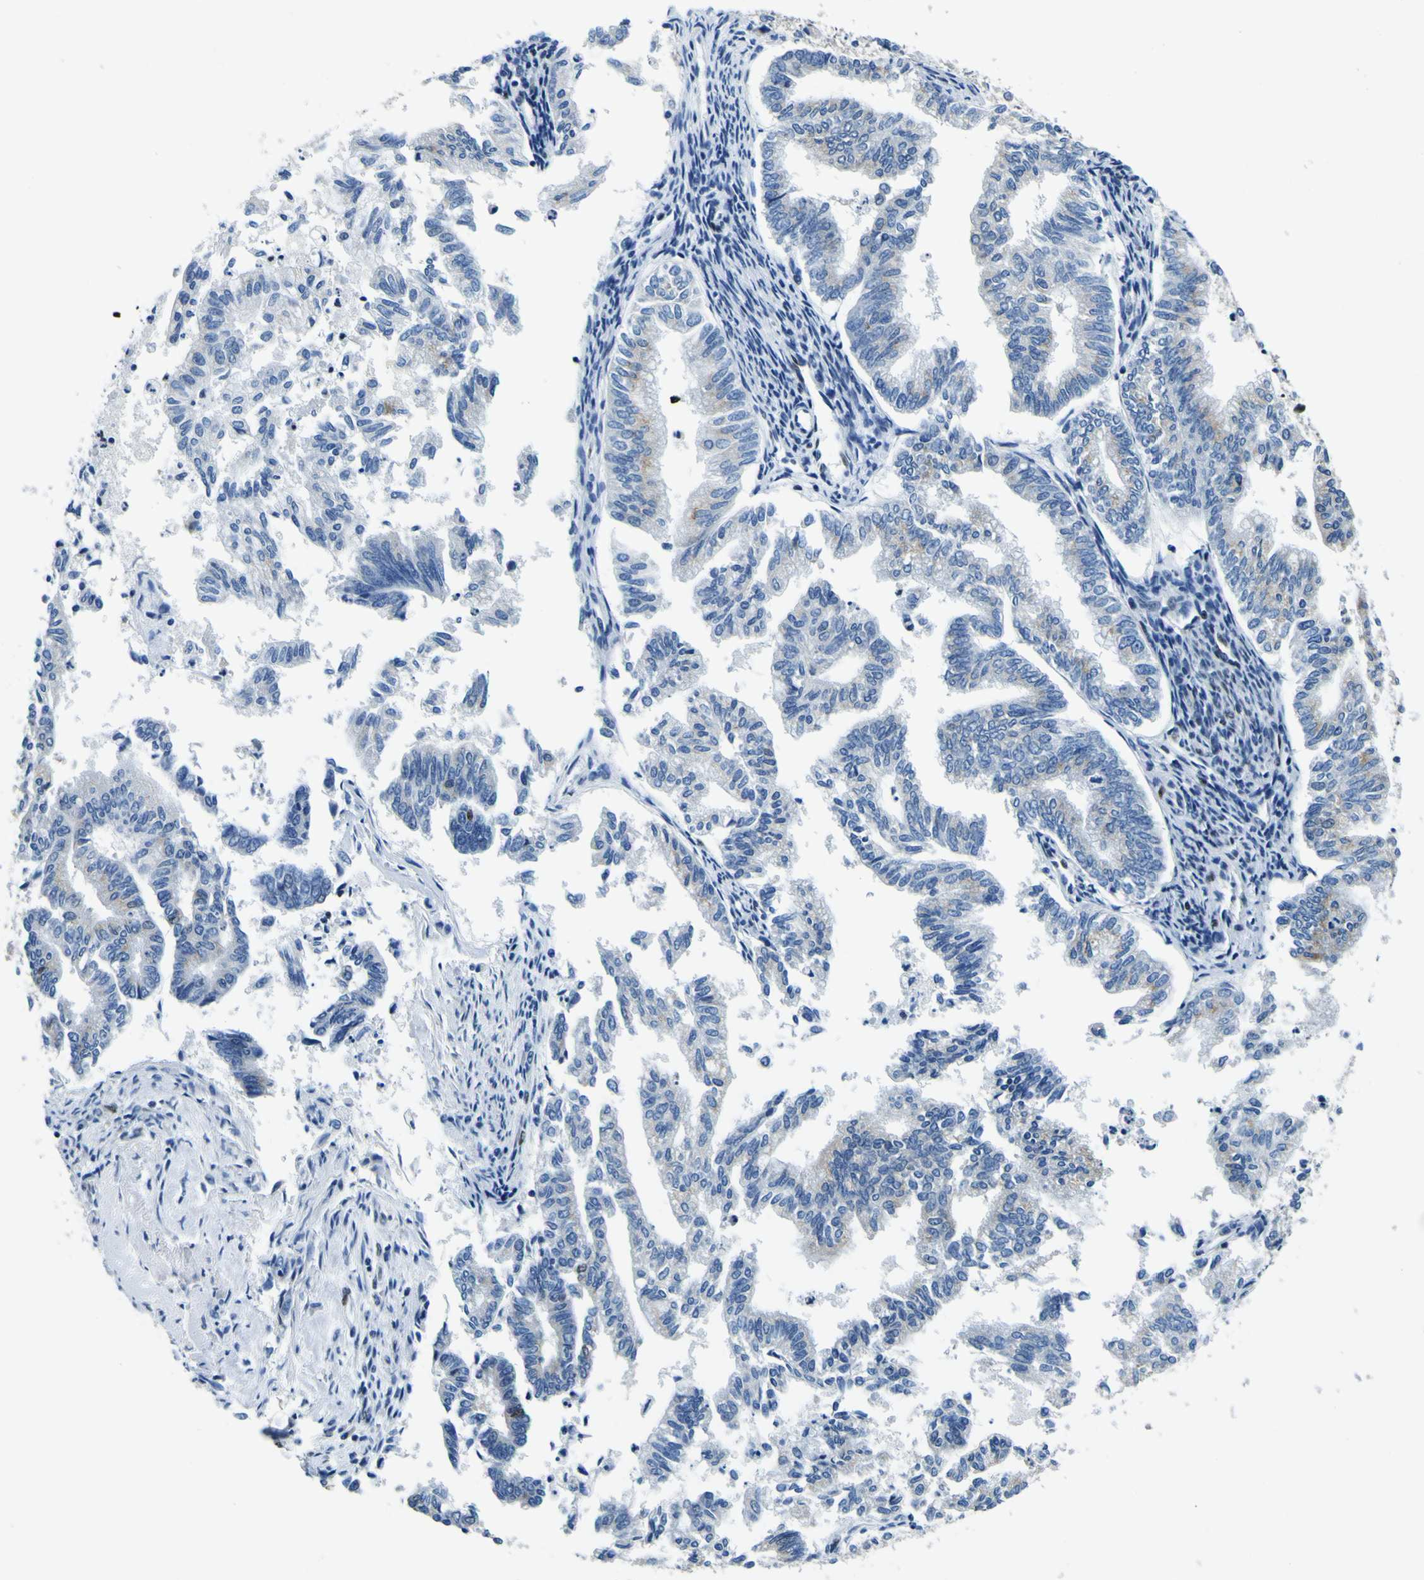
{"staining": {"intensity": "negative", "quantity": "none", "location": "none"}, "tissue": "endometrial cancer", "cell_type": "Tumor cells", "image_type": "cancer", "snomed": [{"axis": "morphology", "description": "Necrosis, NOS"}, {"axis": "morphology", "description": "Adenocarcinoma, NOS"}, {"axis": "topography", "description": "Endometrium"}], "caption": "Immunohistochemical staining of endometrial cancer (adenocarcinoma) exhibits no significant expression in tumor cells.", "gene": "SP1", "patient": {"sex": "female", "age": 79}}